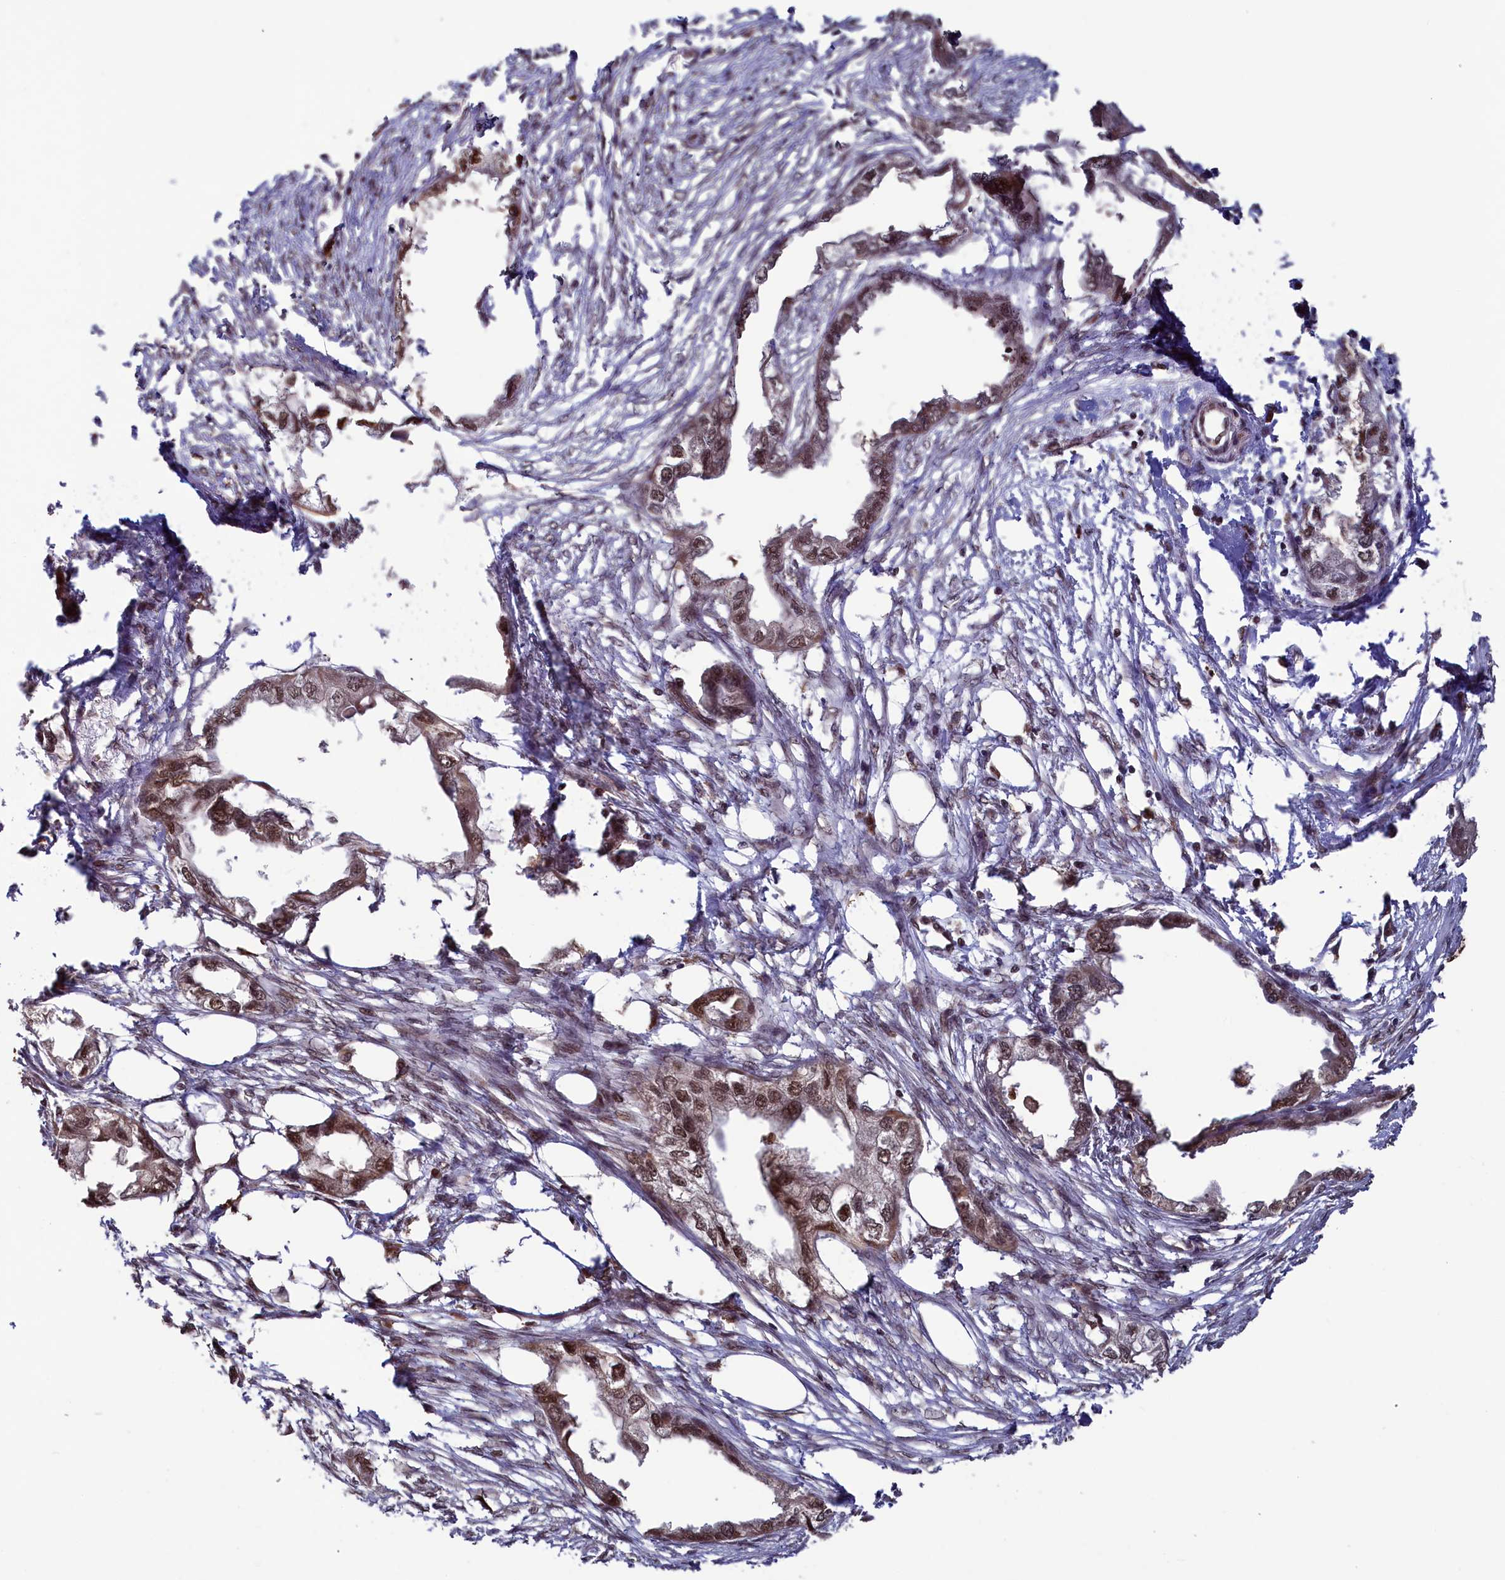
{"staining": {"intensity": "moderate", "quantity": ">75%", "location": "nuclear"}, "tissue": "endometrial cancer", "cell_type": "Tumor cells", "image_type": "cancer", "snomed": [{"axis": "morphology", "description": "Adenocarcinoma, NOS"}, {"axis": "morphology", "description": "Adenocarcinoma, metastatic, NOS"}, {"axis": "topography", "description": "Adipose tissue"}, {"axis": "topography", "description": "Endometrium"}], "caption": "Metastatic adenocarcinoma (endometrial) tissue shows moderate nuclear expression in approximately >75% of tumor cells, visualized by immunohistochemistry.", "gene": "NAE1", "patient": {"sex": "female", "age": 67}}